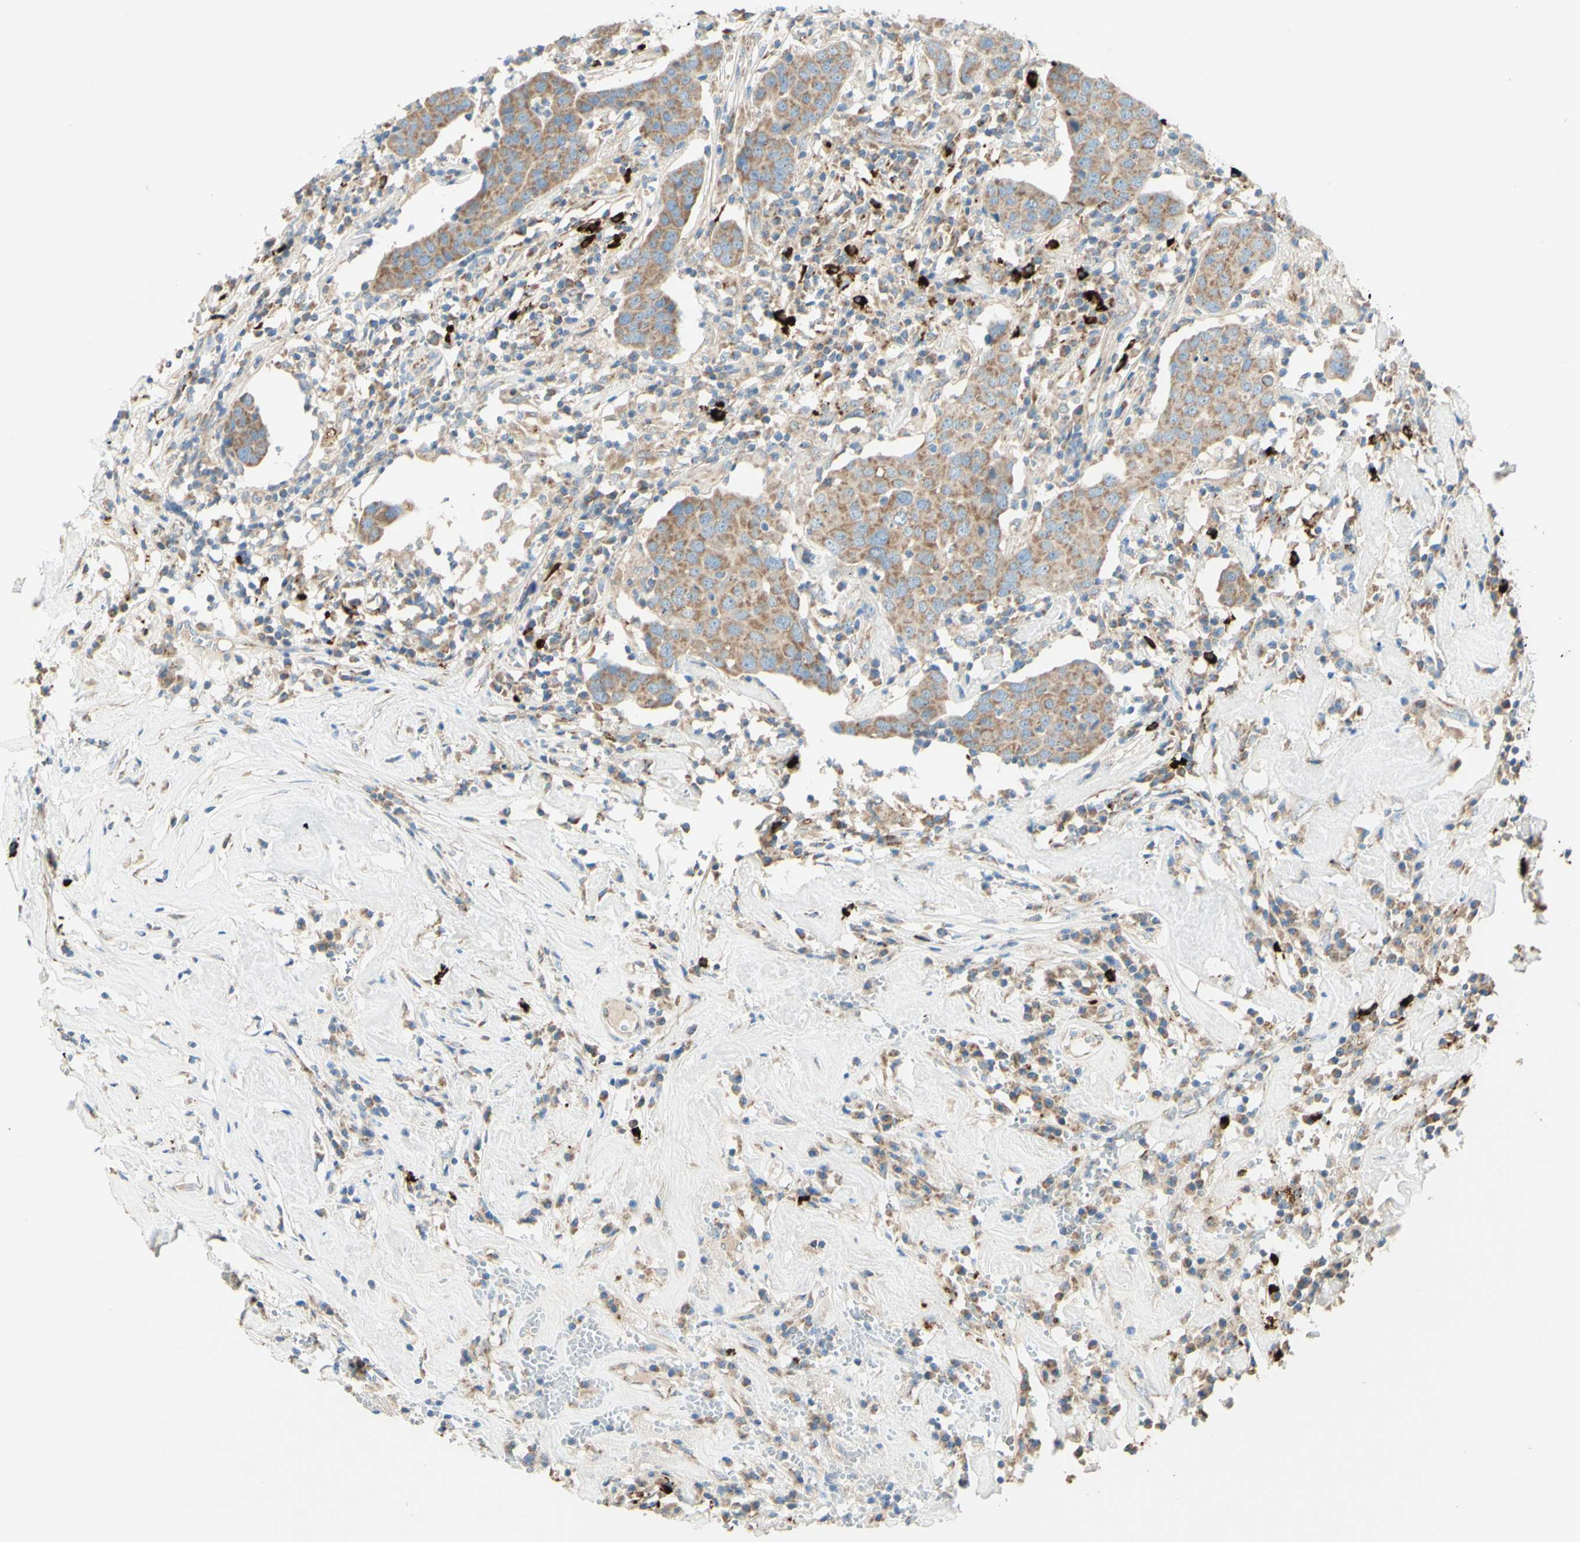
{"staining": {"intensity": "moderate", "quantity": ">75%", "location": "cytoplasmic/membranous"}, "tissue": "head and neck cancer", "cell_type": "Tumor cells", "image_type": "cancer", "snomed": [{"axis": "morphology", "description": "Adenocarcinoma, NOS"}, {"axis": "topography", "description": "Salivary gland"}, {"axis": "topography", "description": "Head-Neck"}], "caption": "A high-resolution histopathology image shows immunohistochemistry (IHC) staining of head and neck cancer (adenocarcinoma), which demonstrates moderate cytoplasmic/membranous positivity in approximately >75% of tumor cells. The staining was performed using DAB (3,3'-diaminobenzidine) to visualize the protein expression in brown, while the nuclei were stained in blue with hematoxylin (Magnification: 20x).", "gene": "ARMC10", "patient": {"sex": "female", "age": 65}}